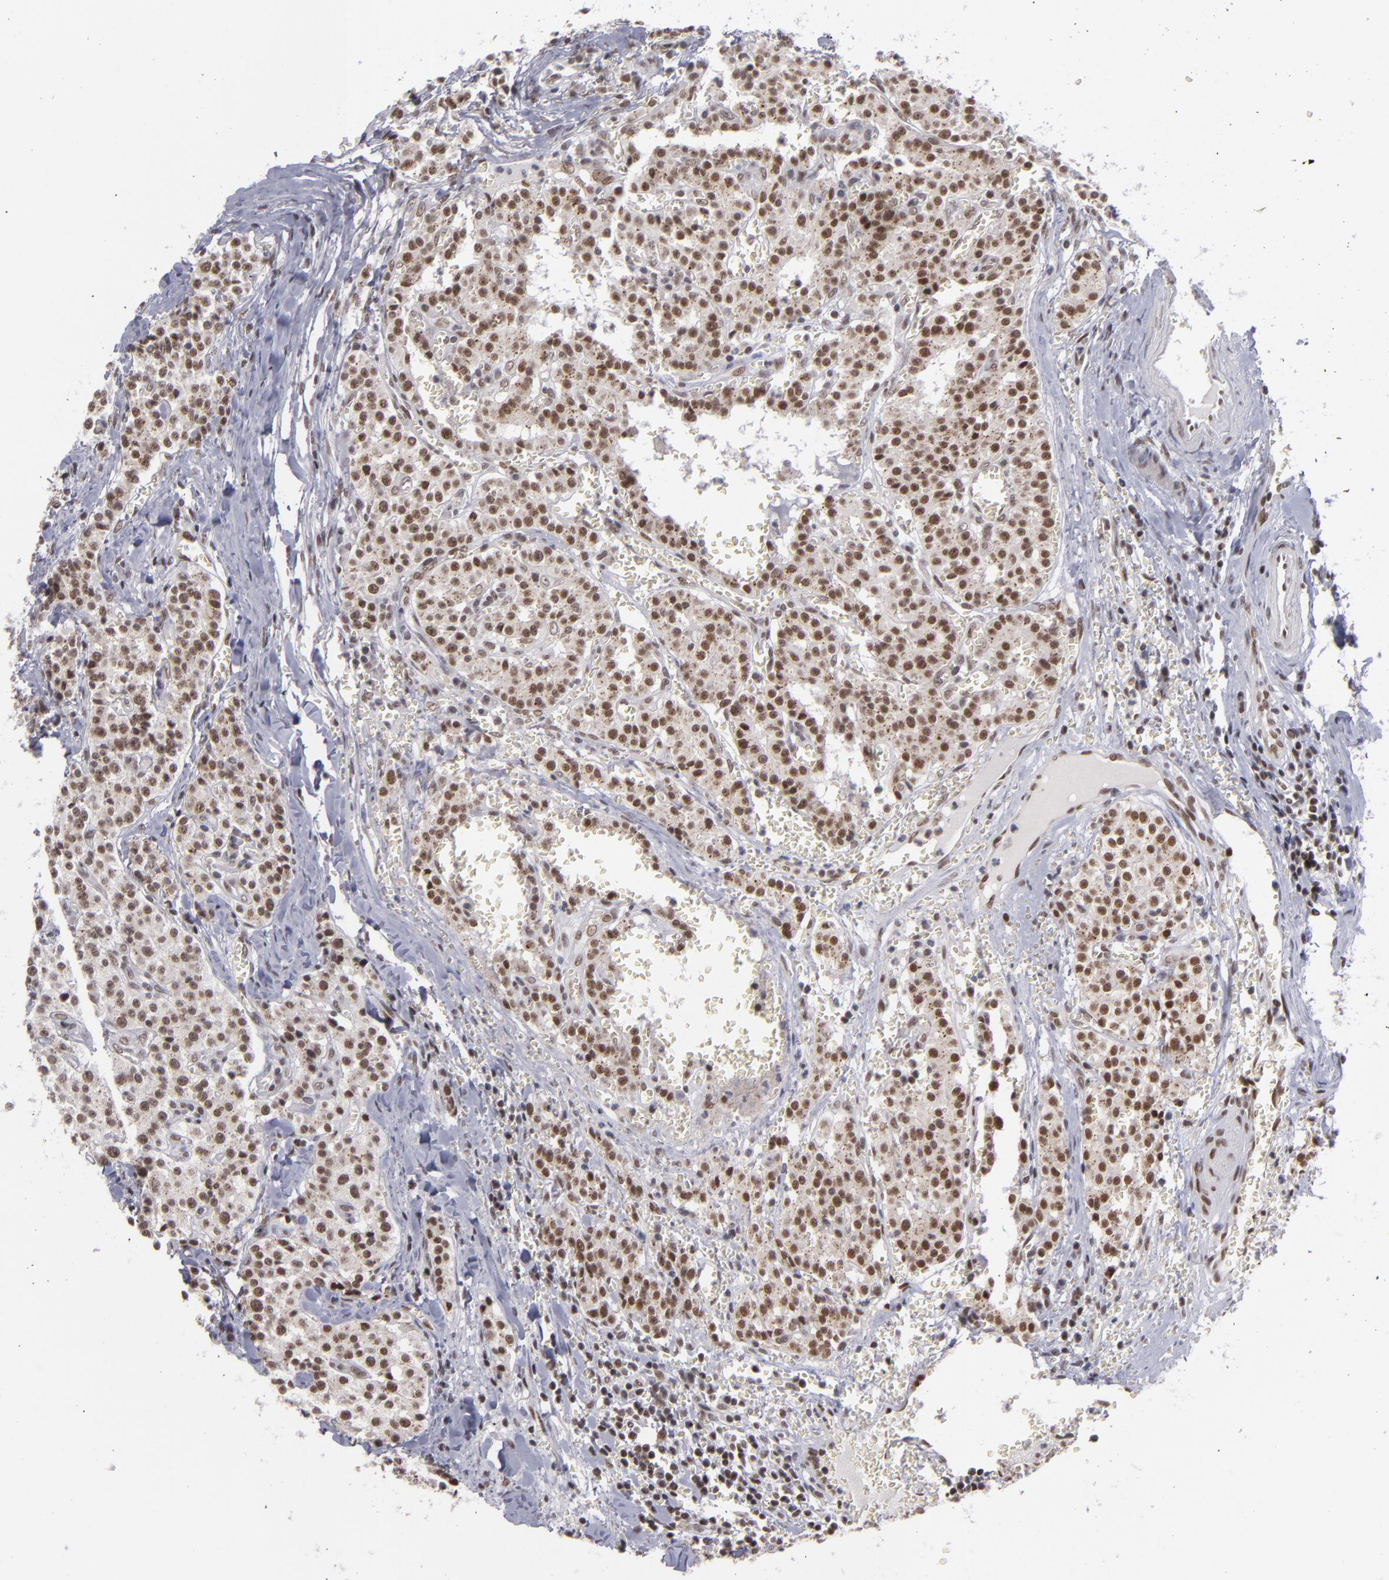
{"staining": {"intensity": "moderate", "quantity": ">75%", "location": "cytoplasmic/membranous,nuclear"}, "tissue": "carcinoid", "cell_type": "Tumor cells", "image_type": "cancer", "snomed": [{"axis": "morphology", "description": "Carcinoid, malignant, NOS"}, {"axis": "topography", "description": "Stomach"}], "caption": "Moderate cytoplasmic/membranous and nuclear protein positivity is present in approximately >75% of tumor cells in carcinoid.", "gene": "MLLT3", "patient": {"sex": "female", "age": 76}}